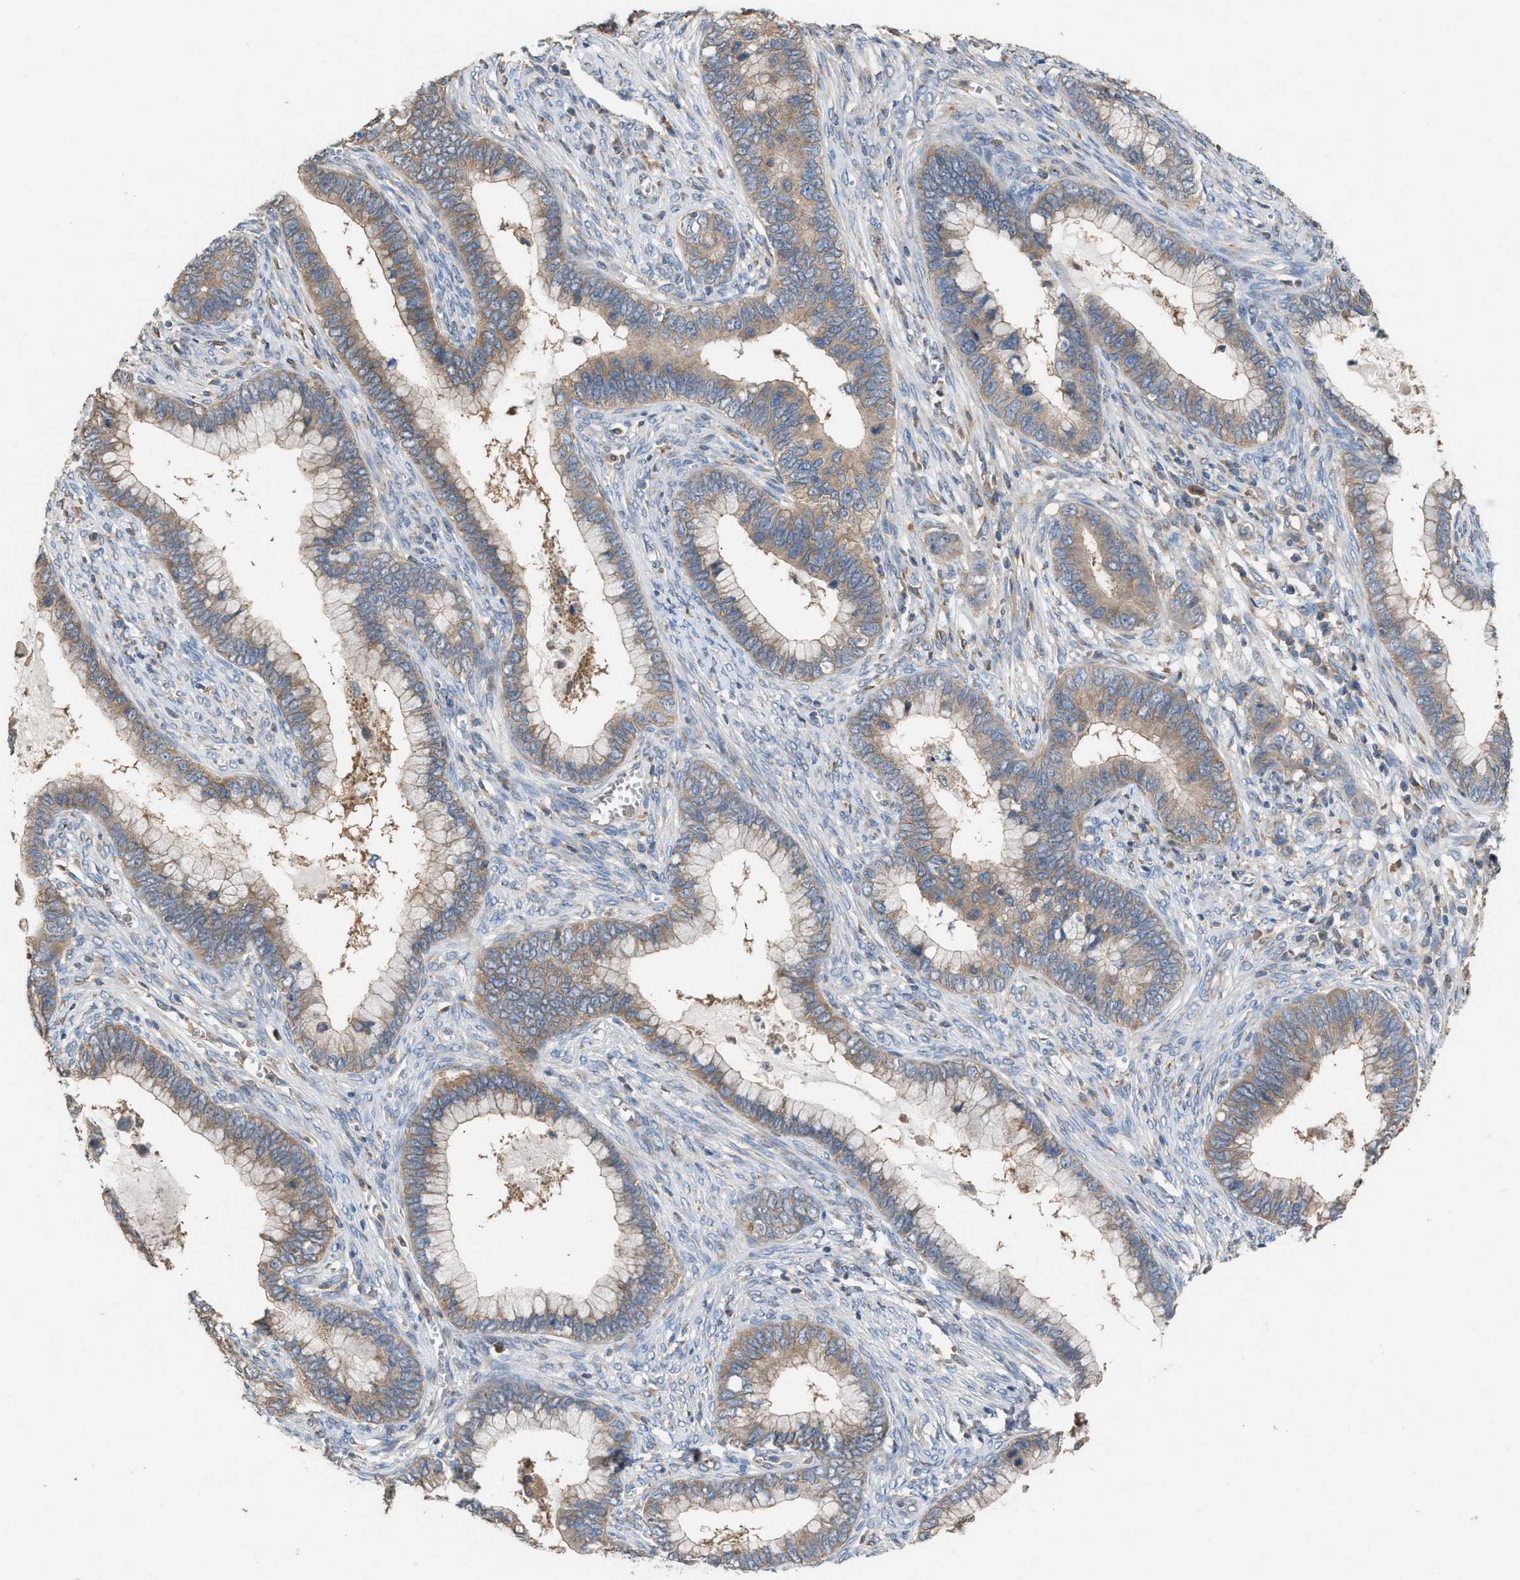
{"staining": {"intensity": "weak", "quantity": ">75%", "location": "cytoplasmic/membranous"}, "tissue": "cervical cancer", "cell_type": "Tumor cells", "image_type": "cancer", "snomed": [{"axis": "morphology", "description": "Adenocarcinoma, NOS"}, {"axis": "topography", "description": "Cervix"}], "caption": "Cervical cancer (adenocarcinoma) stained for a protein shows weak cytoplasmic/membranous positivity in tumor cells.", "gene": "TPK1", "patient": {"sex": "female", "age": 44}}